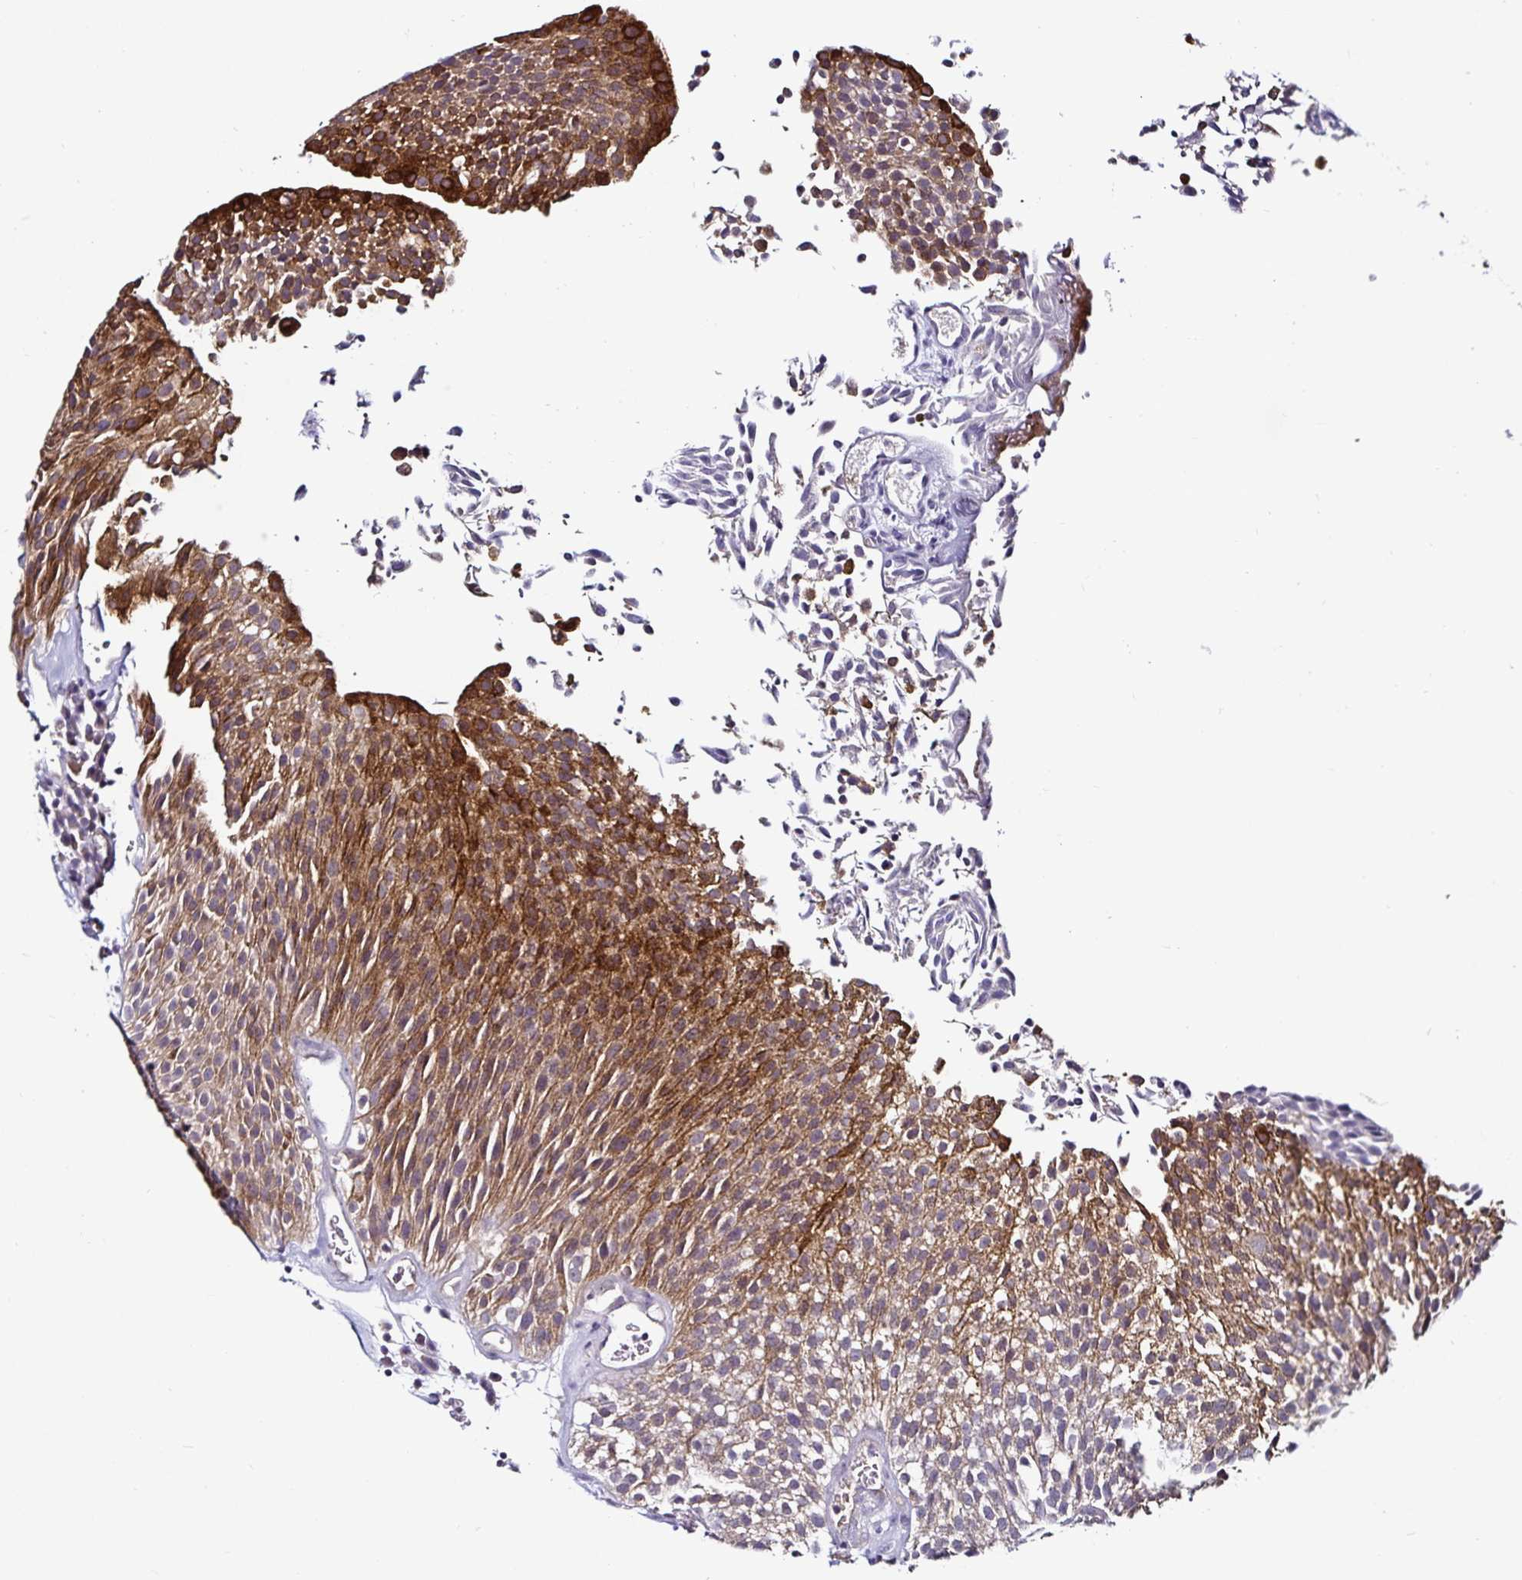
{"staining": {"intensity": "moderate", "quantity": ">75%", "location": "cytoplasmic/membranous"}, "tissue": "urothelial cancer", "cell_type": "Tumor cells", "image_type": "cancer", "snomed": [{"axis": "morphology", "description": "Urothelial carcinoma, Low grade"}, {"axis": "topography", "description": "Urinary bladder"}], "caption": "About >75% of tumor cells in human urothelial carcinoma (low-grade) show moderate cytoplasmic/membranous protein expression as visualized by brown immunohistochemical staining.", "gene": "ACSL5", "patient": {"sex": "female", "age": 79}}